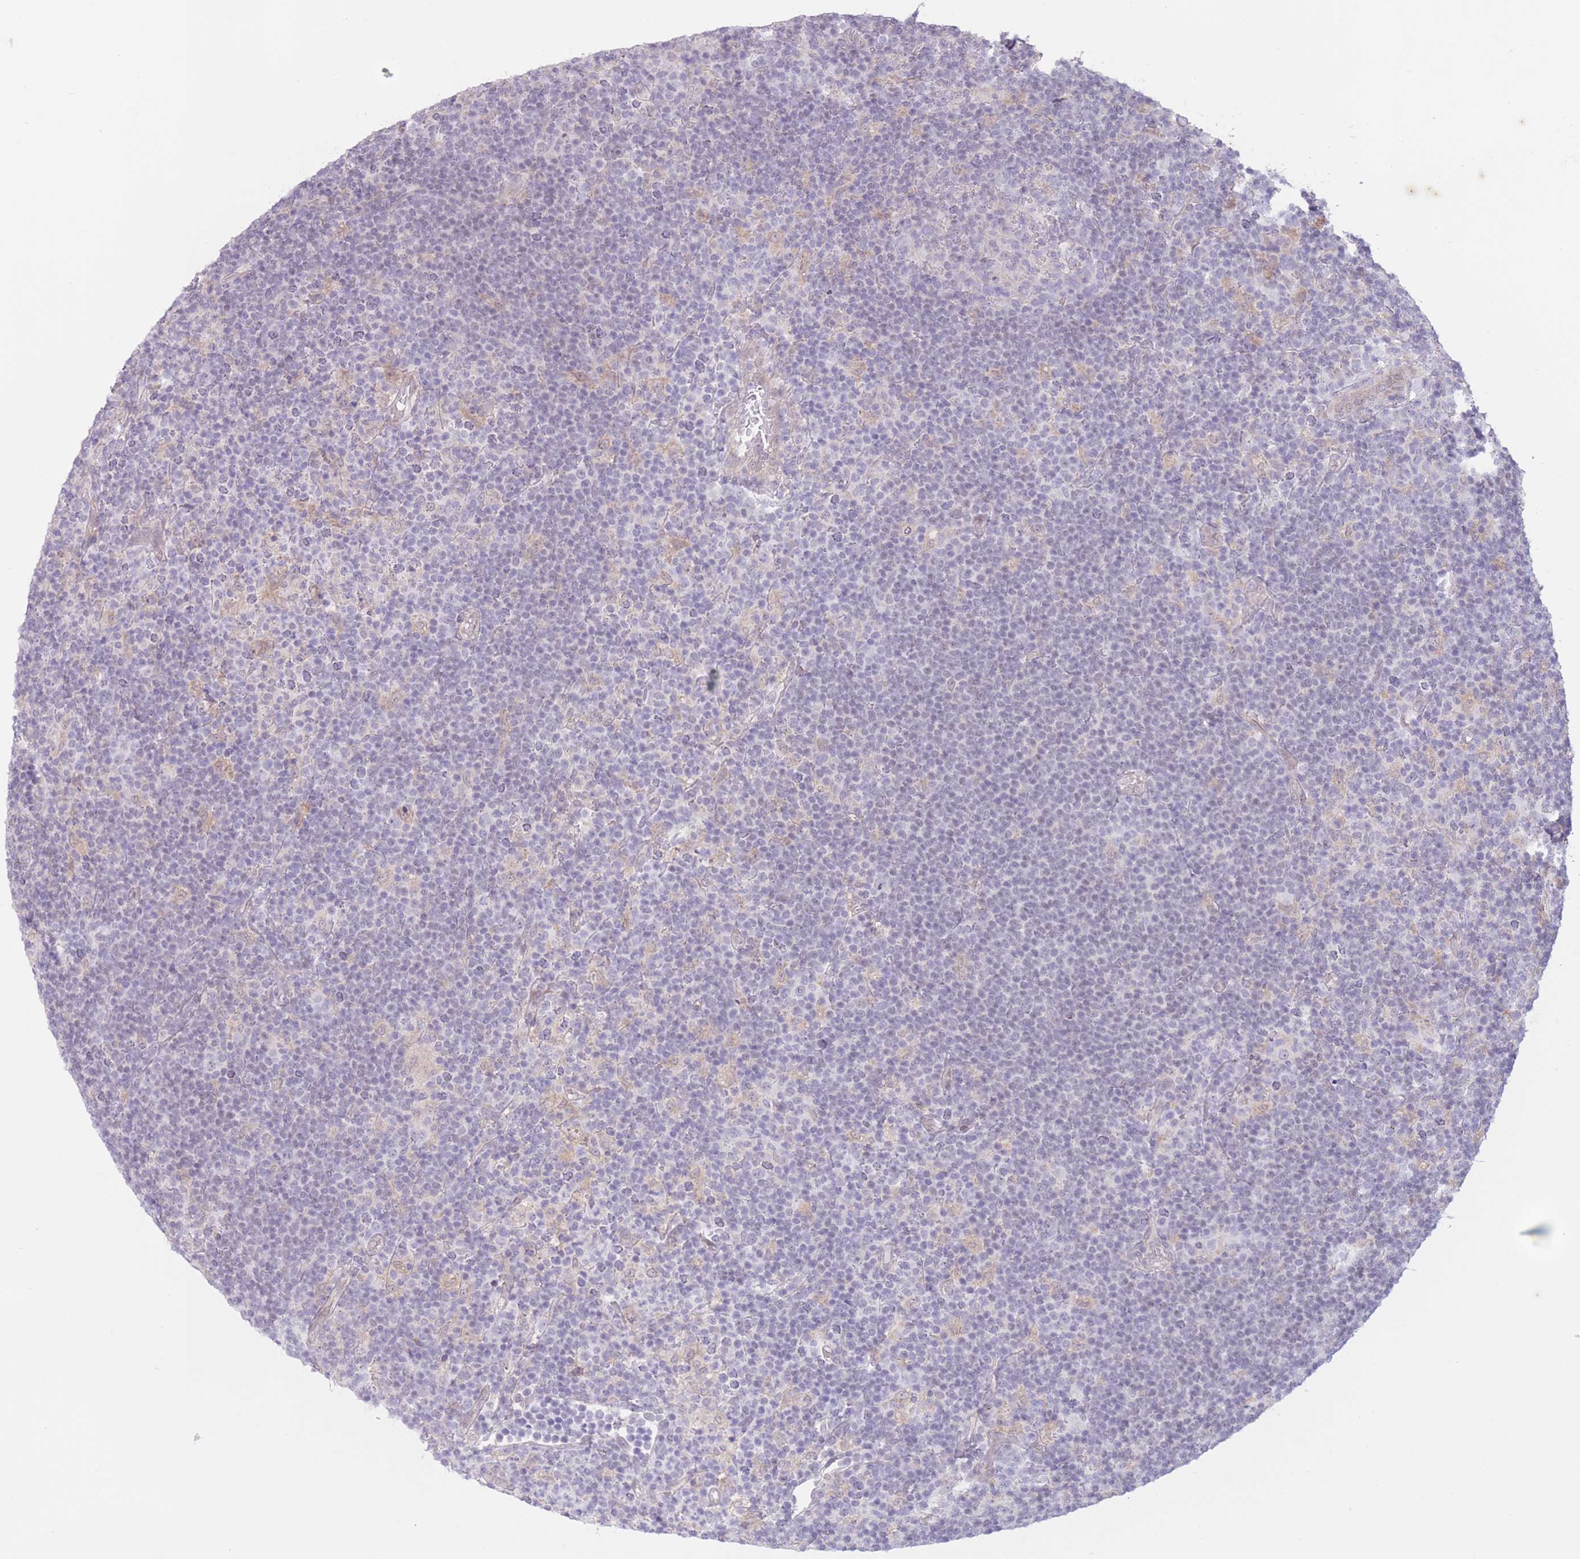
{"staining": {"intensity": "negative", "quantity": "none", "location": "none"}, "tissue": "lymphoma", "cell_type": "Tumor cells", "image_type": "cancer", "snomed": [{"axis": "morphology", "description": "Hodgkin's disease, NOS"}, {"axis": "topography", "description": "Lymph node"}], "caption": "An image of lymphoma stained for a protein exhibits no brown staining in tumor cells.", "gene": "ARPIN", "patient": {"sex": "female", "age": 57}}